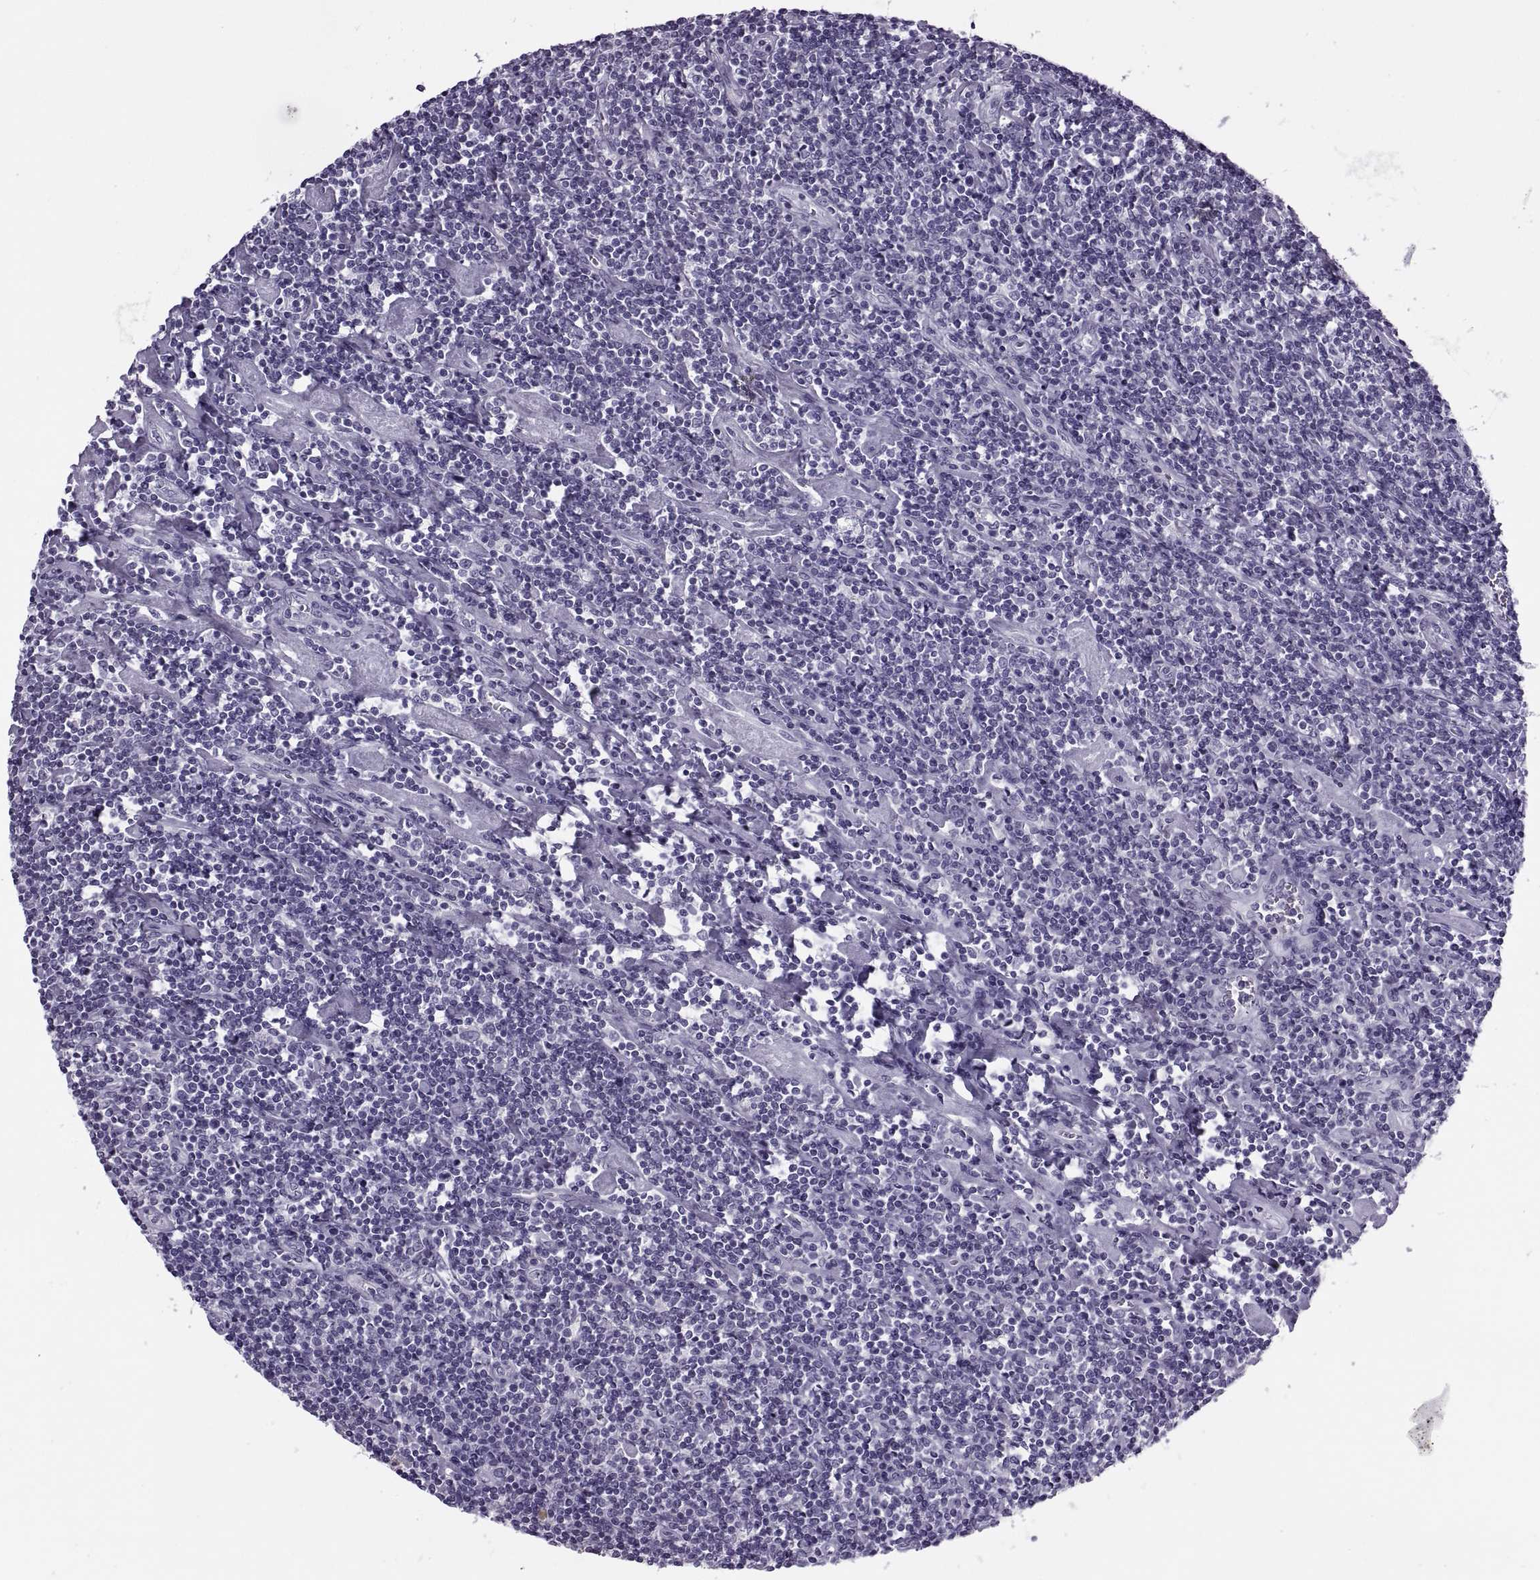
{"staining": {"intensity": "negative", "quantity": "none", "location": "none"}, "tissue": "lymphoma", "cell_type": "Tumor cells", "image_type": "cancer", "snomed": [{"axis": "morphology", "description": "Hodgkin's disease, NOS"}, {"axis": "topography", "description": "Lymph node"}], "caption": "There is no significant positivity in tumor cells of Hodgkin's disease.", "gene": "SYNGR4", "patient": {"sex": "male", "age": 40}}